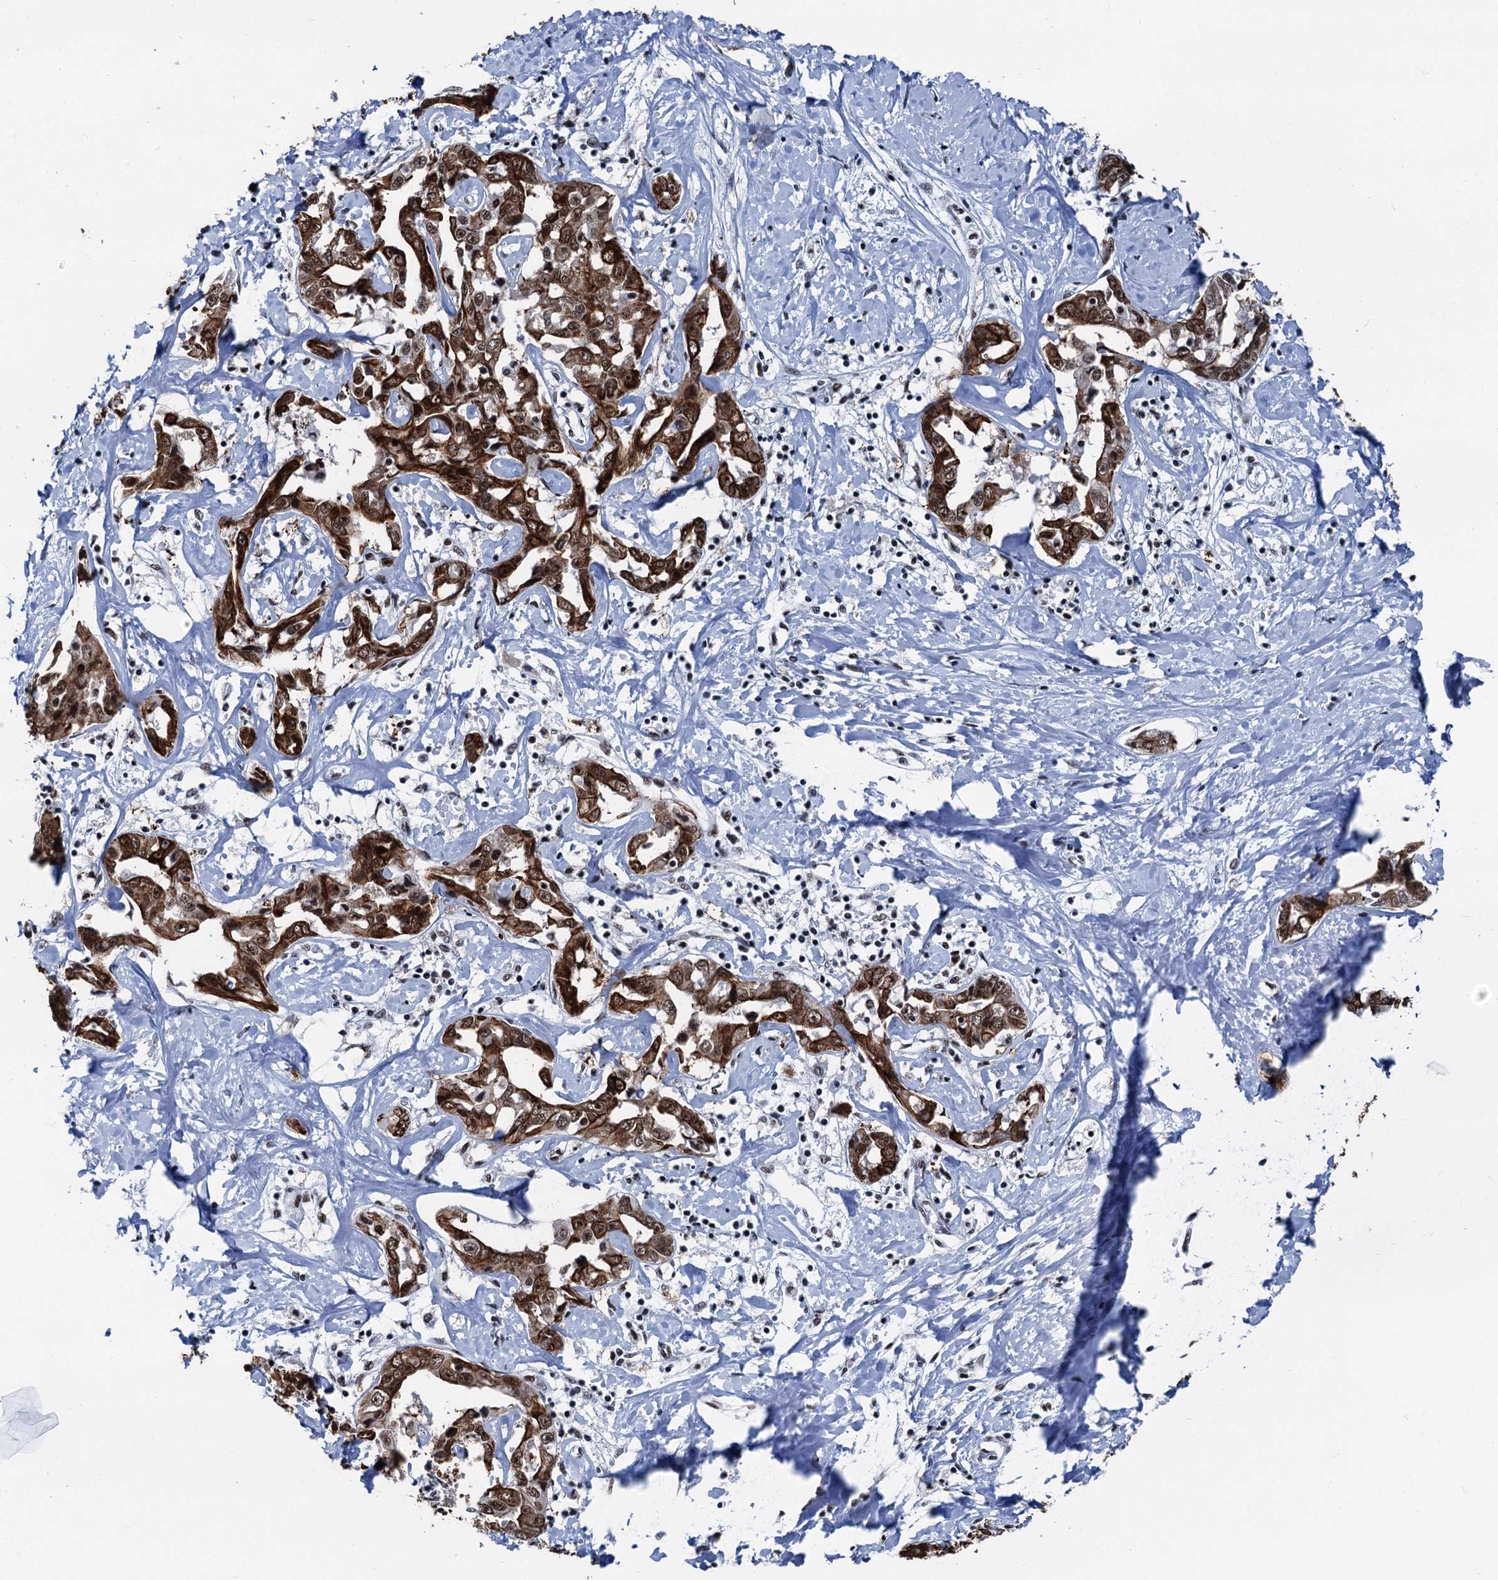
{"staining": {"intensity": "strong", "quantity": ">75%", "location": "cytoplasmic/membranous,nuclear"}, "tissue": "liver cancer", "cell_type": "Tumor cells", "image_type": "cancer", "snomed": [{"axis": "morphology", "description": "Cholangiocarcinoma"}, {"axis": "topography", "description": "Liver"}], "caption": "Protein staining exhibits strong cytoplasmic/membranous and nuclear staining in approximately >75% of tumor cells in cholangiocarcinoma (liver).", "gene": "DDX23", "patient": {"sex": "male", "age": 59}}